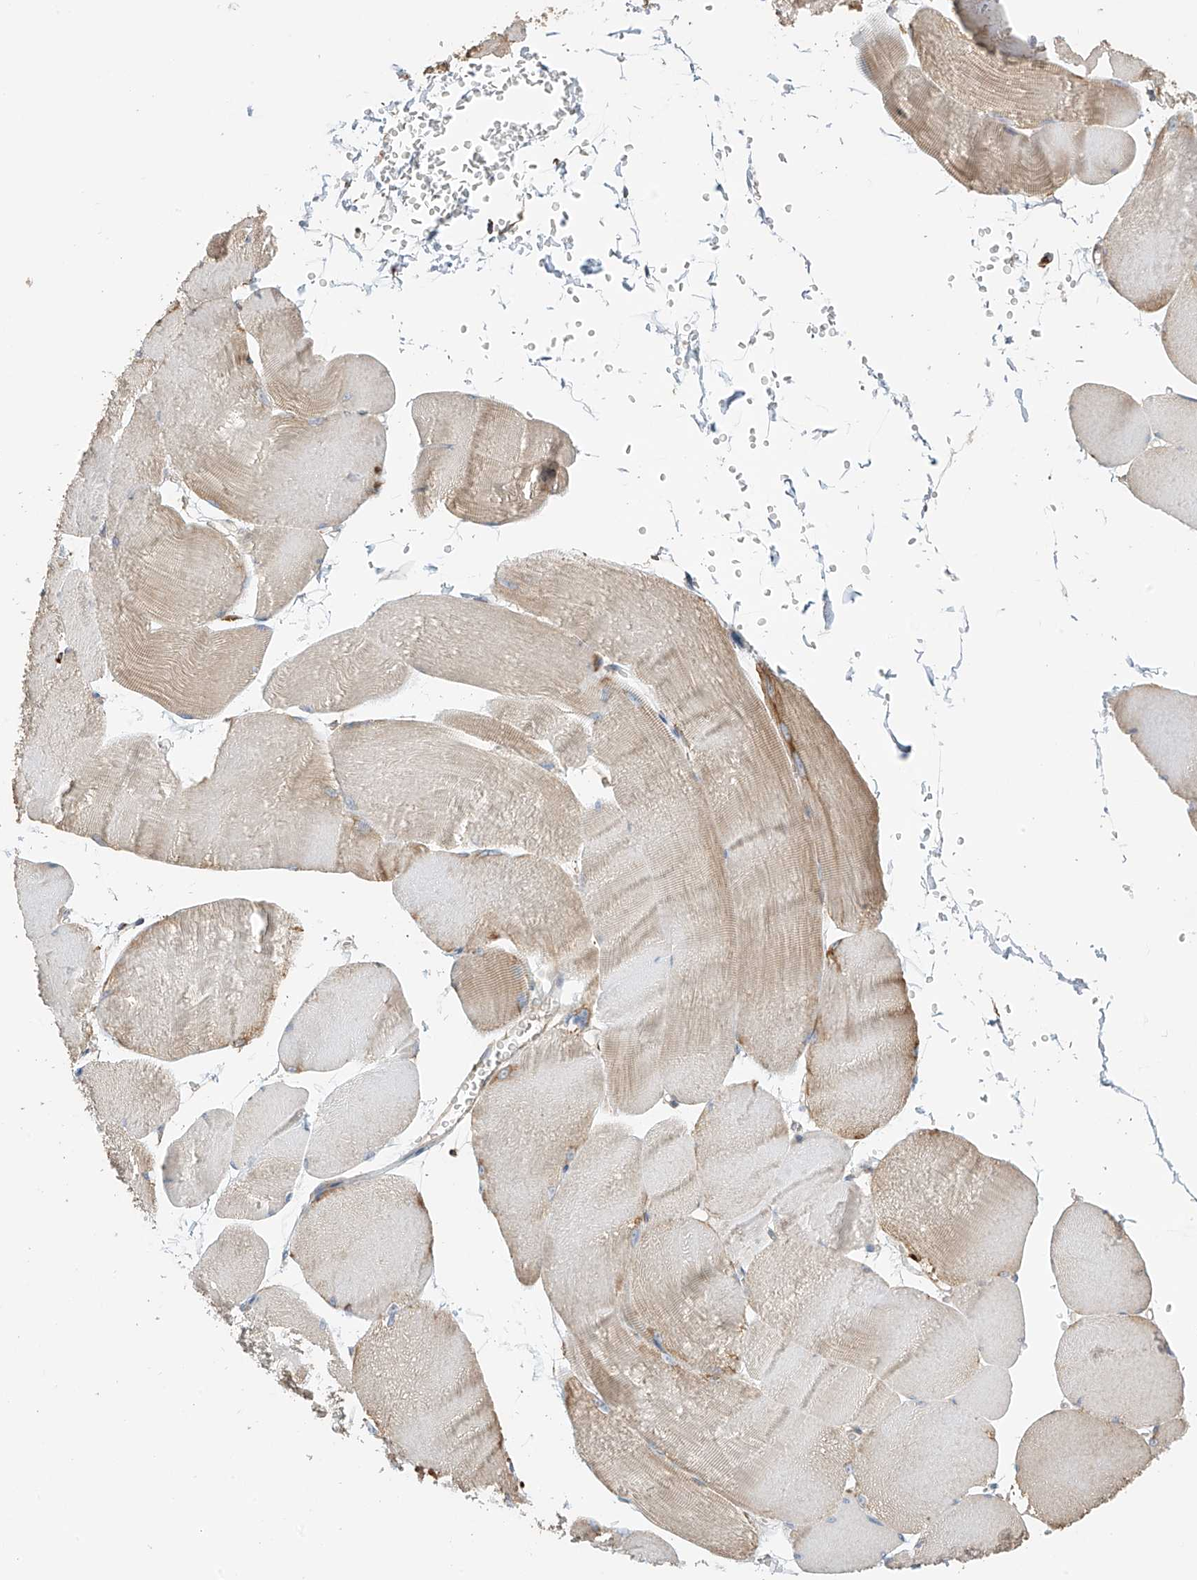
{"staining": {"intensity": "weak", "quantity": "25%-75%", "location": "cytoplasmic/membranous"}, "tissue": "skeletal muscle", "cell_type": "Myocytes", "image_type": "normal", "snomed": [{"axis": "morphology", "description": "Normal tissue, NOS"}, {"axis": "morphology", "description": "Basal cell carcinoma"}, {"axis": "topography", "description": "Skeletal muscle"}], "caption": "Immunohistochemistry (IHC) of unremarkable human skeletal muscle exhibits low levels of weak cytoplasmic/membranous positivity in approximately 25%-75% of myocytes.", "gene": "PNPT1", "patient": {"sex": "female", "age": 64}}